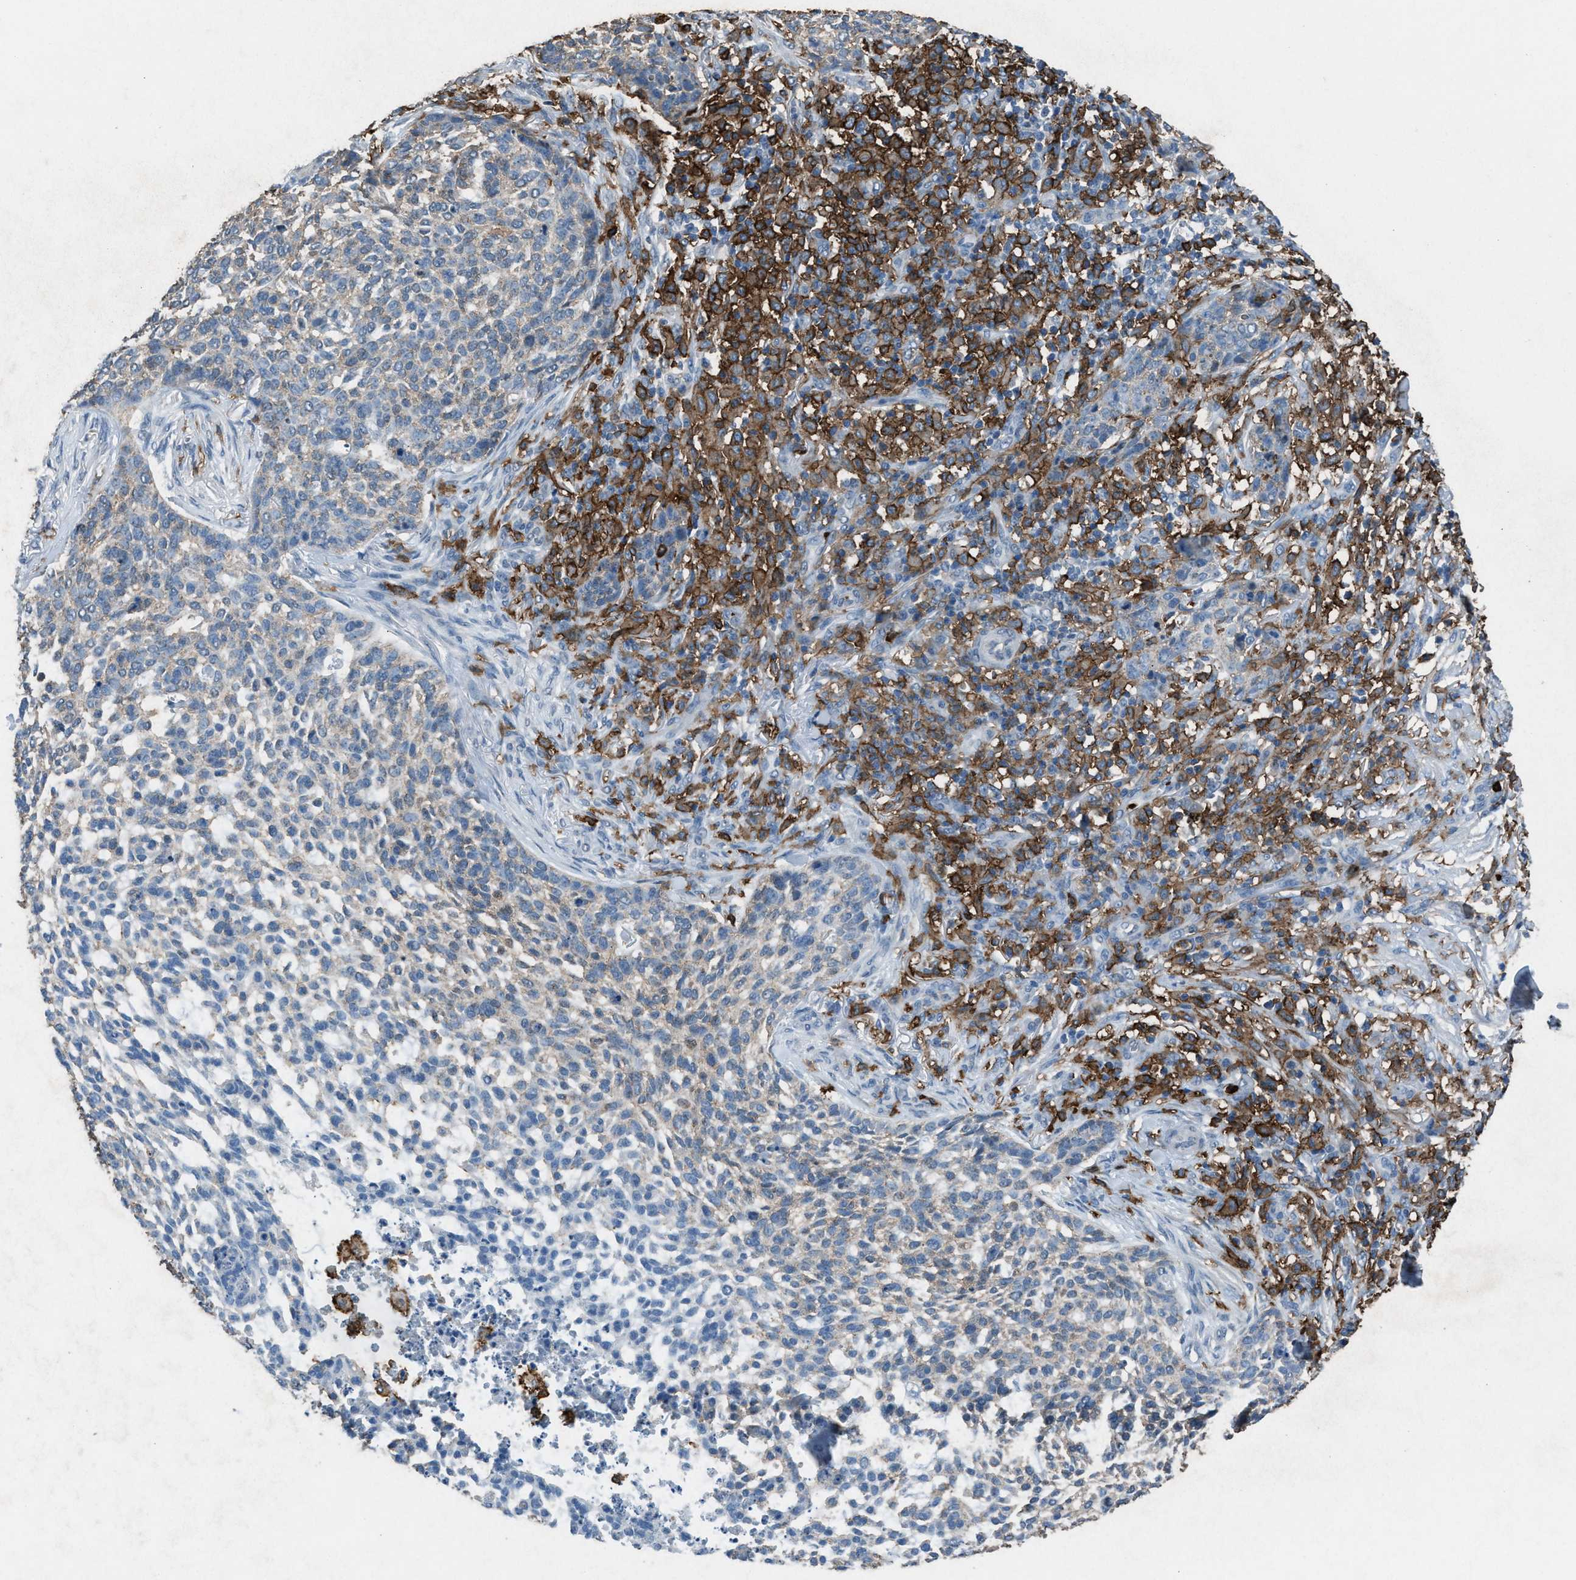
{"staining": {"intensity": "weak", "quantity": "<25%", "location": "cytoplasmic/membranous"}, "tissue": "skin cancer", "cell_type": "Tumor cells", "image_type": "cancer", "snomed": [{"axis": "morphology", "description": "Basal cell carcinoma"}, {"axis": "topography", "description": "Skin"}], "caption": "Immunohistochemical staining of human skin cancer exhibits no significant expression in tumor cells.", "gene": "FCER1G", "patient": {"sex": "female", "age": 64}}